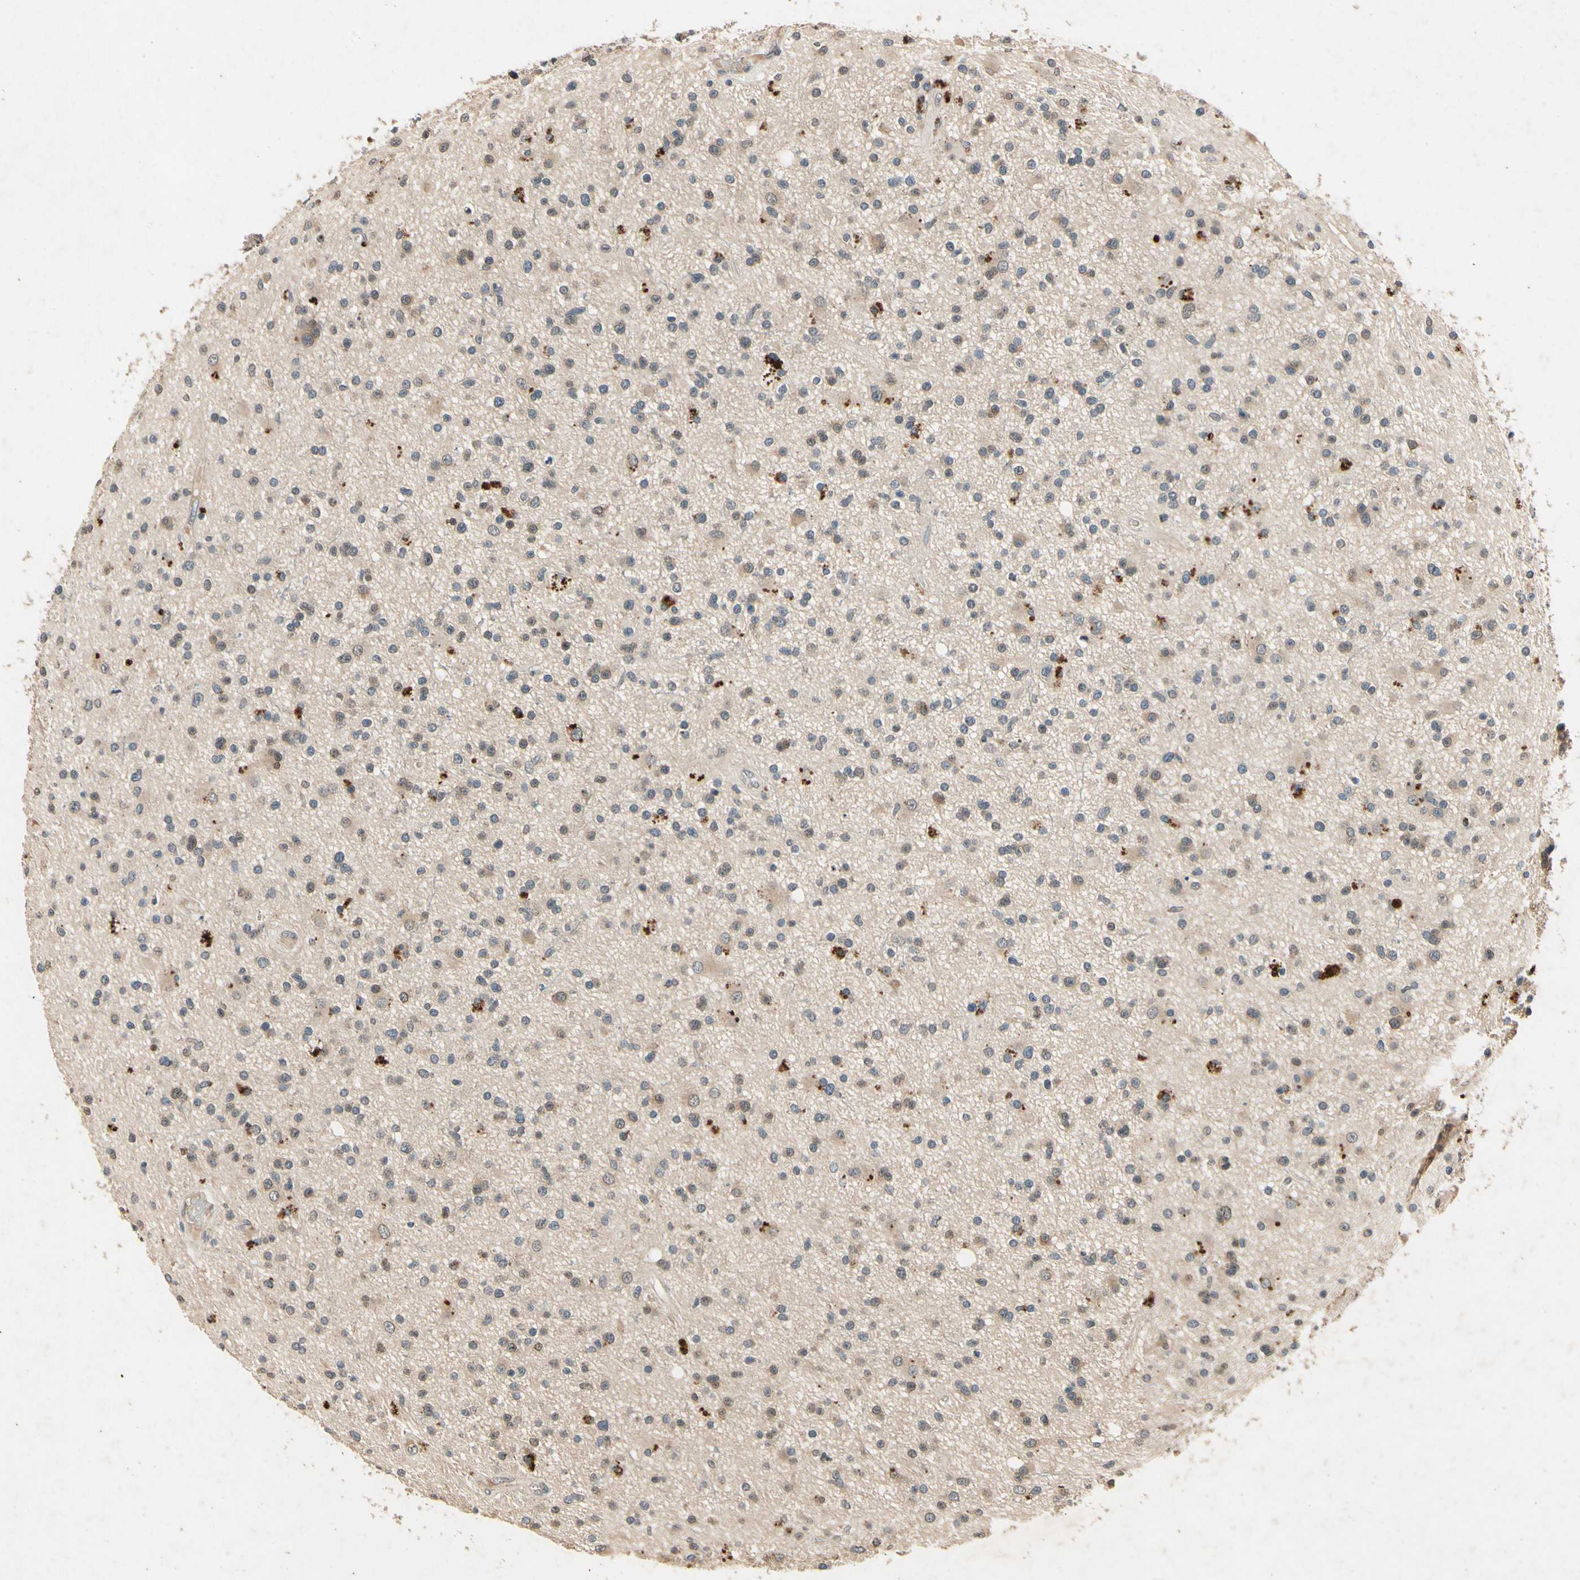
{"staining": {"intensity": "moderate", "quantity": "<25%", "location": "cytoplasmic/membranous"}, "tissue": "glioma", "cell_type": "Tumor cells", "image_type": "cancer", "snomed": [{"axis": "morphology", "description": "Glioma, malignant, High grade"}, {"axis": "topography", "description": "Brain"}], "caption": "Glioma was stained to show a protein in brown. There is low levels of moderate cytoplasmic/membranous staining in about <25% of tumor cells. (Stains: DAB (3,3'-diaminobenzidine) in brown, nuclei in blue, Microscopy: brightfield microscopy at high magnification).", "gene": "DPY19L3", "patient": {"sex": "male", "age": 33}}